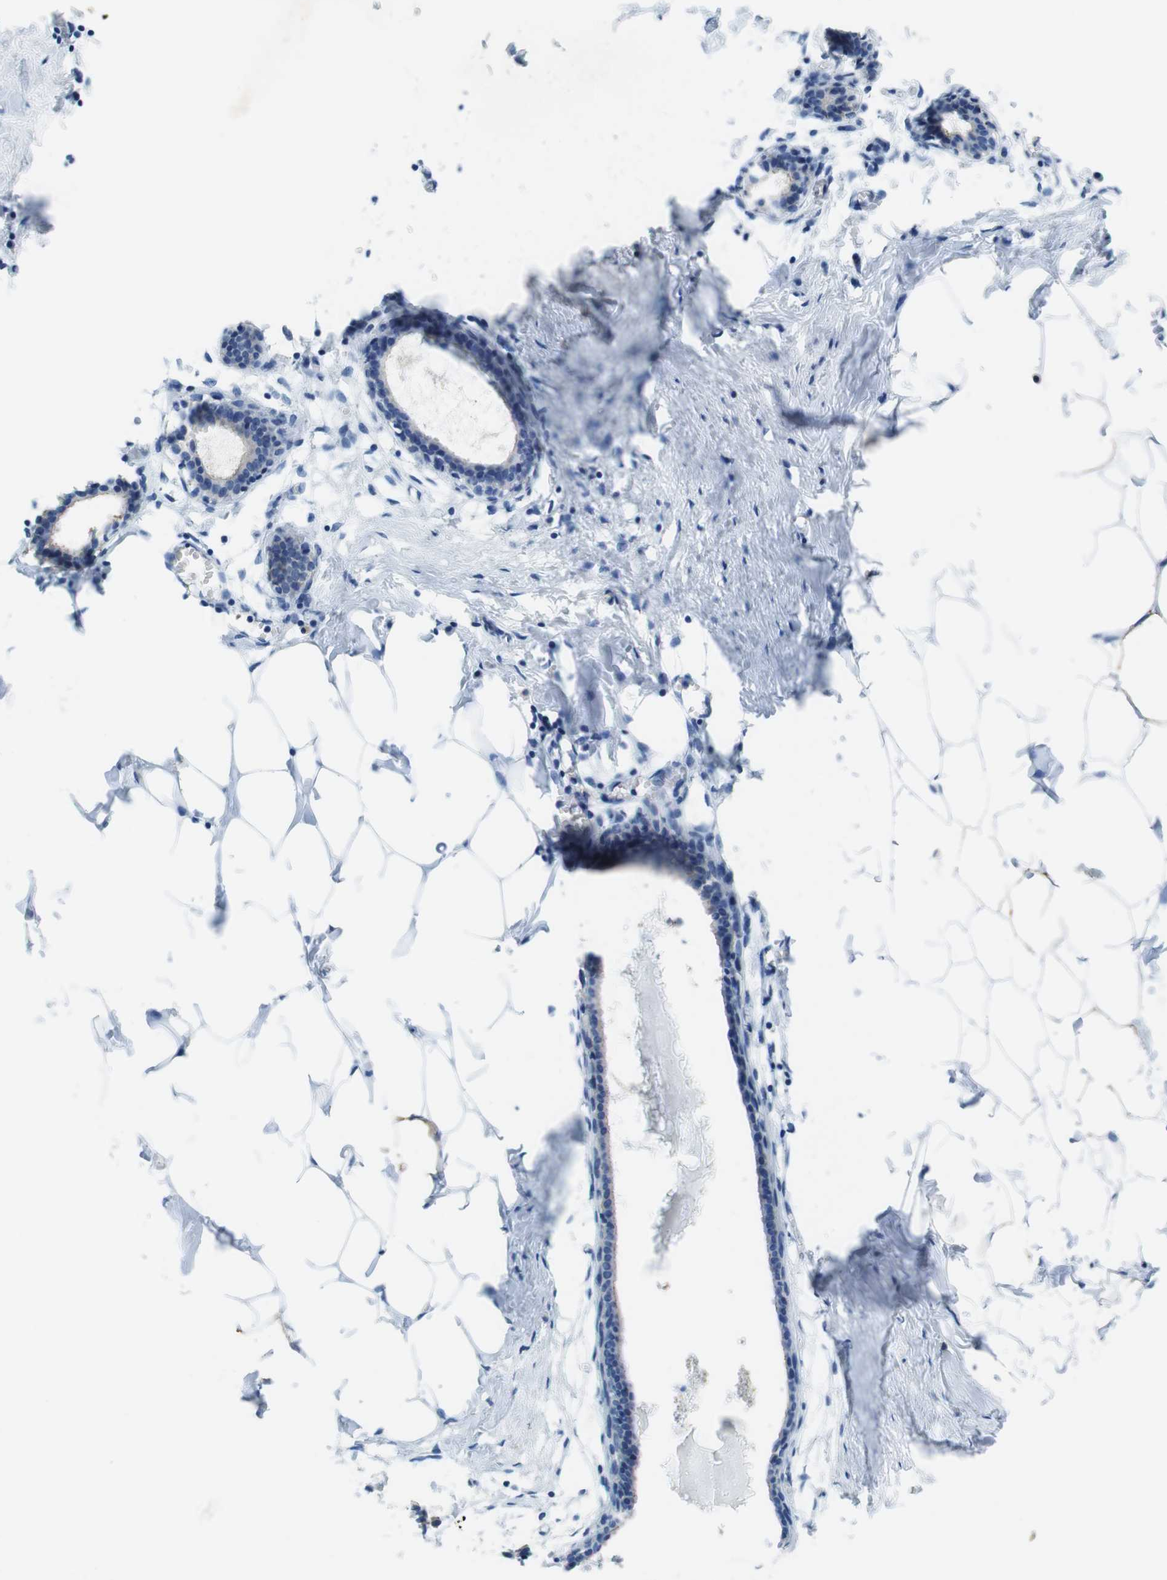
{"staining": {"intensity": "negative", "quantity": "none", "location": "none"}, "tissue": "breast", "cell_type": "Adipocytes", "image_type": "normal", "snomed": [{"axis": "morphology", "description": "Normal tissue, NOS"}, {"axis": "topography", "description": "Breast"}], "caption": "Immunohistochemistry histopathology image of unremarkable breast stained for a protein (brown), which reveals no expression in adipocytes.", "gene": "TJP3", "patient": {"sex": "female", "age": 27}}